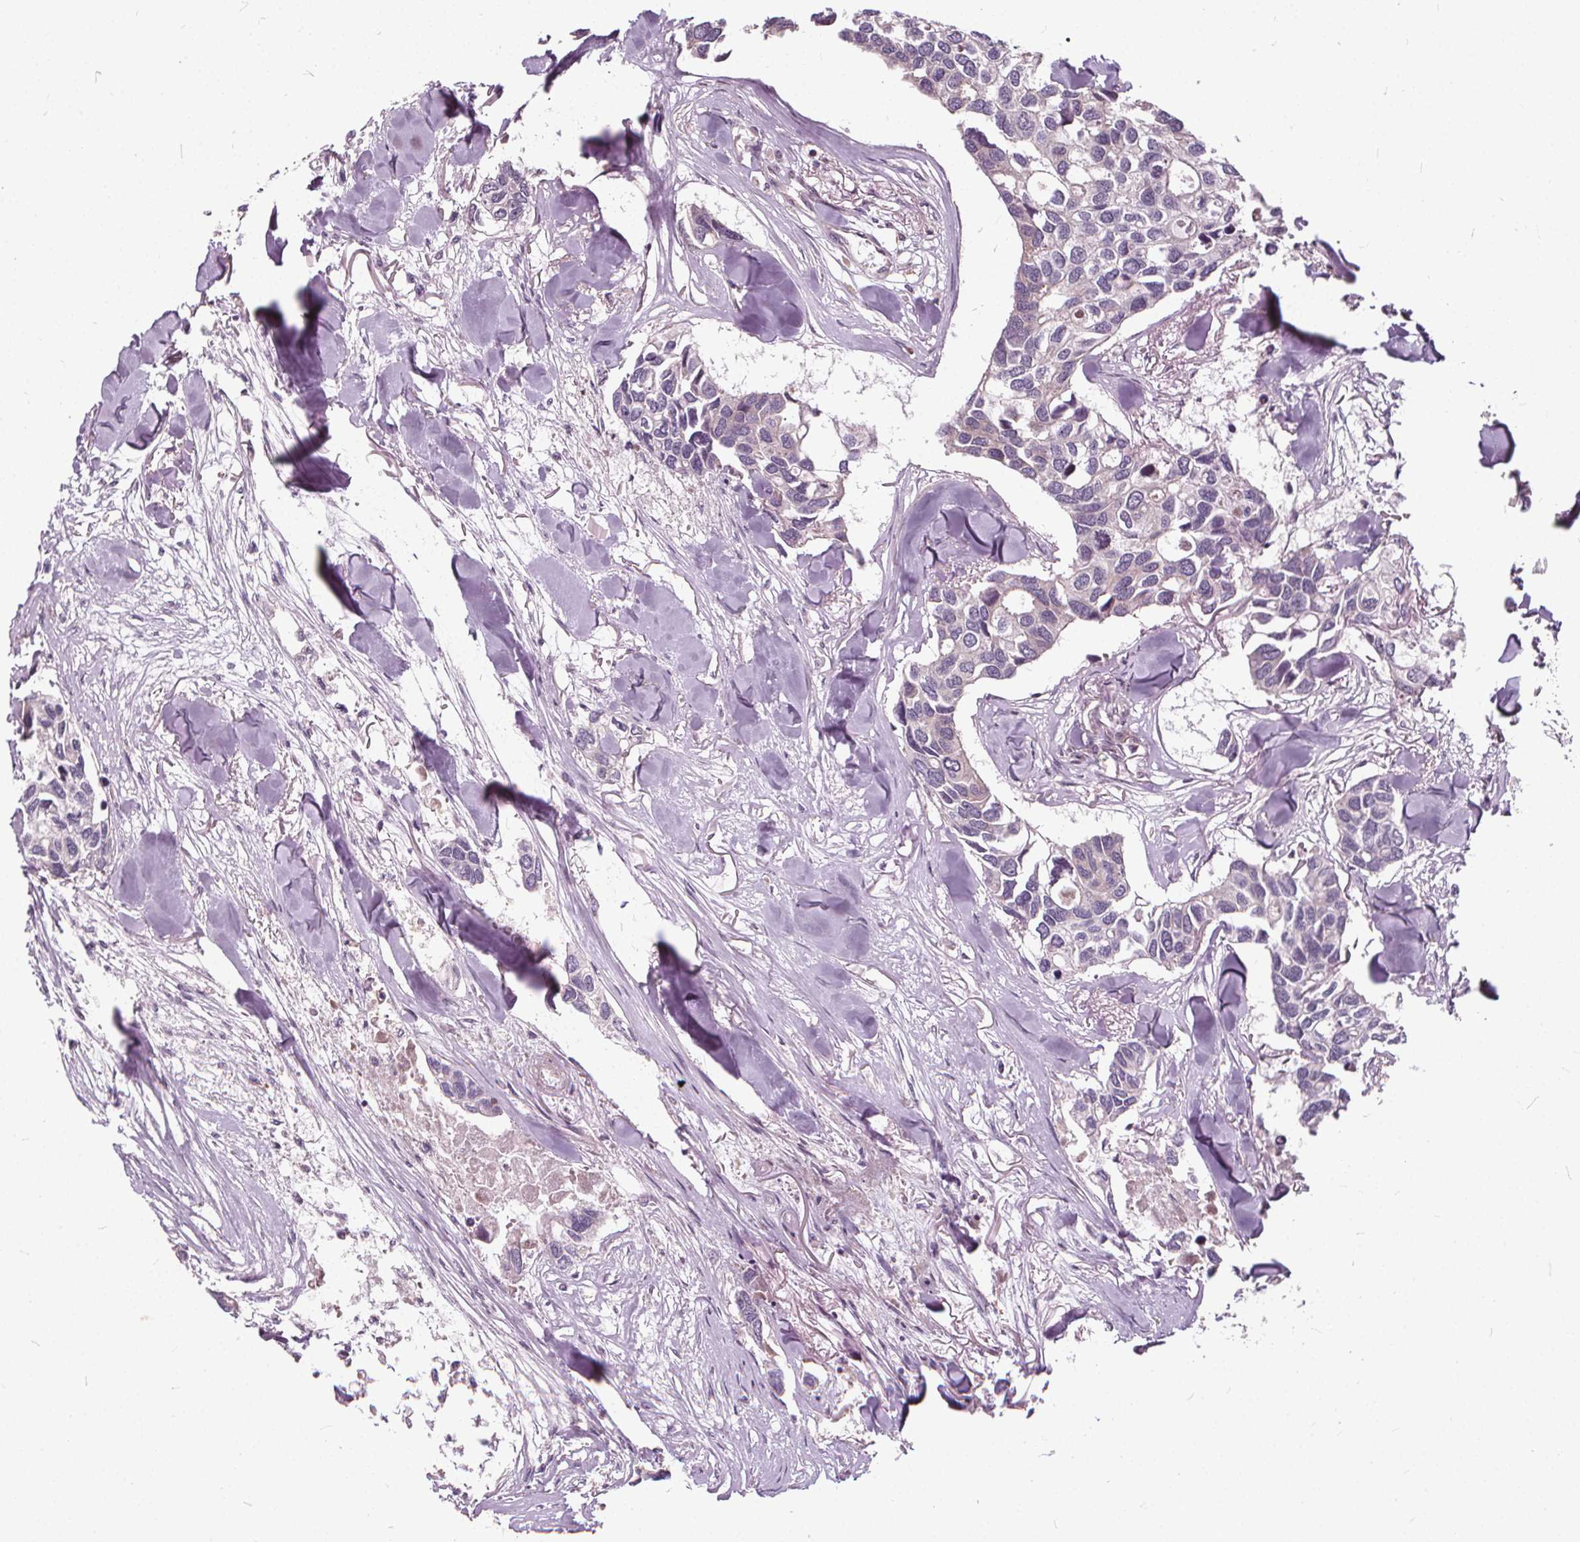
{"staining": {"intensity": "negative", "quantity": "none", "location": "none"}, "tissue": "breast cancer", "cell_type": "Tumor cells", "image_type": "cancer", "snomed": [{"axis": "morphology", "description": "Duct carcinoma"}, {"axis": "topography", "description": "Breast"}], "caption": "Tumor cells show no significant staining in breast cancer (infiltrating ductal carcinoma).", "gene": "INPP5E", "patient": {"sex": "female", "age": 83}}